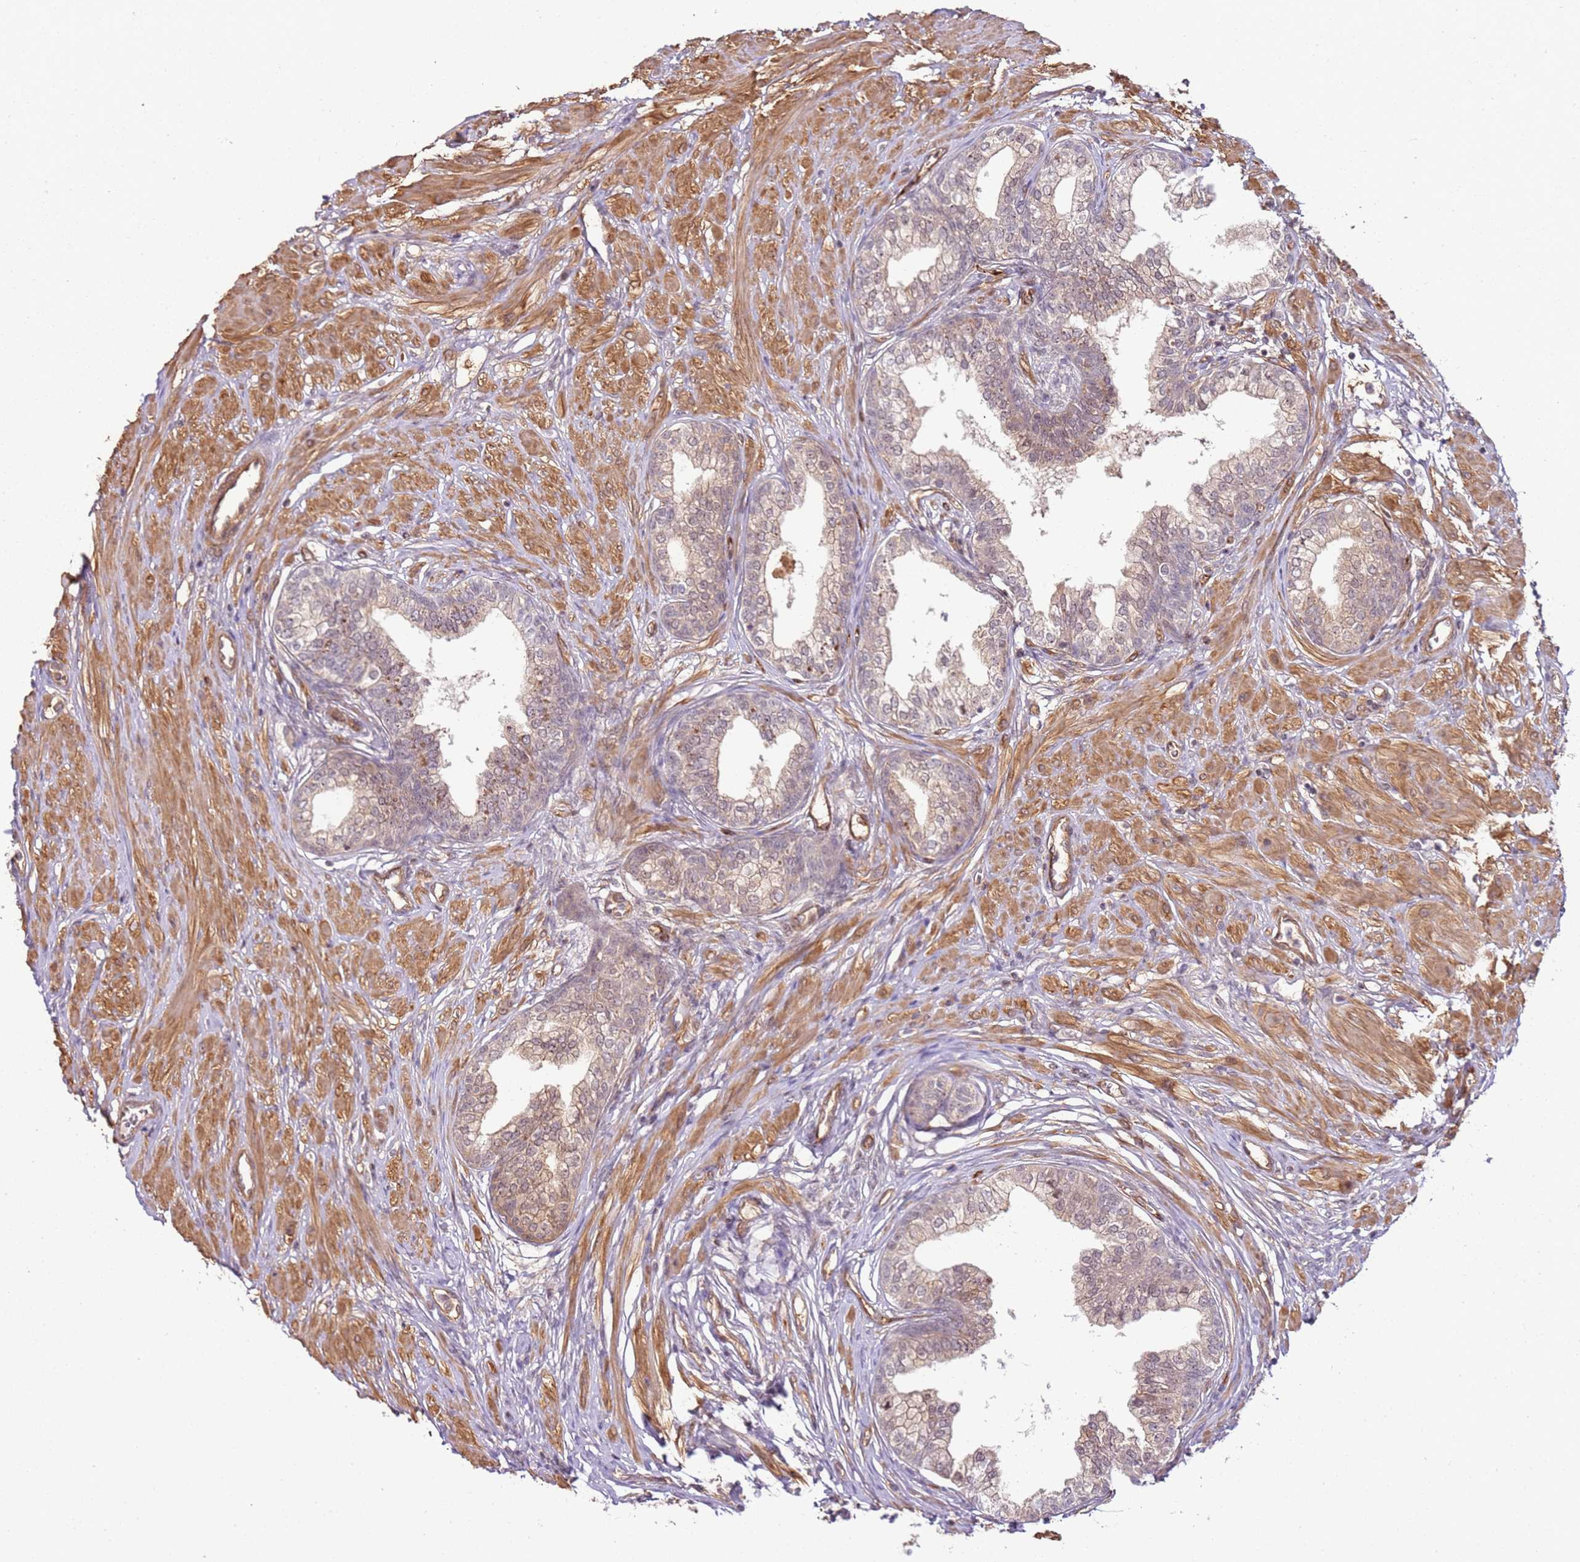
{"staining": {"intensity": "weak", "quantity": "25%-75%", "location": "cytoplasmic/membranous"}, "tissue": "prostate", "cell_type": "Glandular cells", "image_type": "normal", "snomed": [{"axis": "morphology", "description": "Normal tissue, NOS"}, {"axis": "morphology", "description": "Urothelial carcinoma, Low grade"}, {"axis": "topography", "description": "Urinary bladder"}, {"axis": "topography", "description": "Prostate"}], "caption": "Prostate stained with DAB (3,3'-diaminobenzidine) IHC shows low levels of weak cytoplasmic/membranous expression in approximately 25%-75% of glandular cells. The staining was performed using DAB (3,3'-diaminobenzidine), with brown indicating positive protein expression. Nuclei are stained blue with hematoxylin.", "gene": "CCNYL1", "patient": {"sex": "male", "age": 60}}